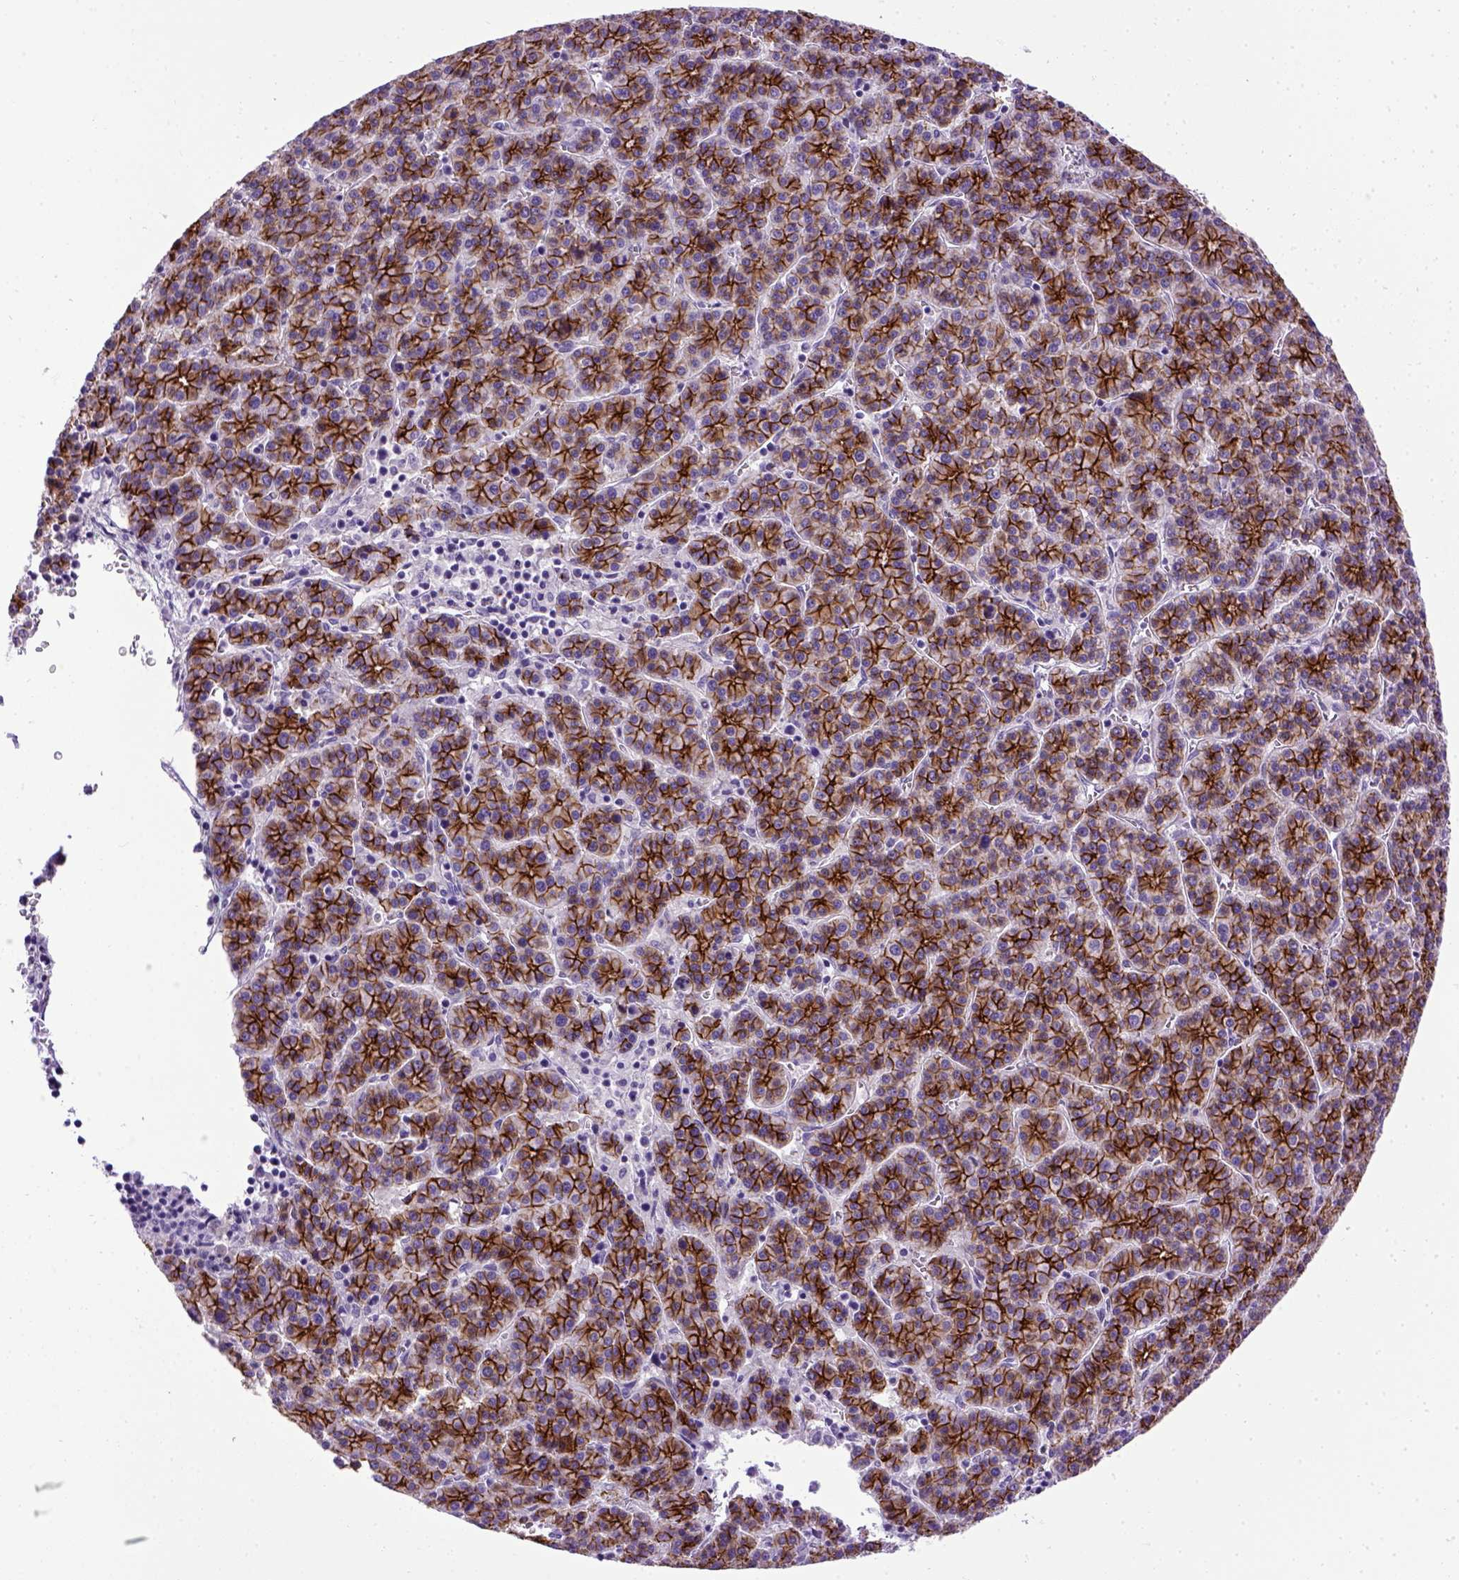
{"staining": {"intensity": "strong", "quantity": ">75%", "location": "cytoplasmic/membranous"}, "tissue": "liver cancer", "cell_type": "Tumor cells", "image_type": "cancer", "snomed": [{"axis": "morphology", "description": "Carcinoma, Hepatocellular, NOS"}, {"axis": "topography", "description": "Liver"}], "caption": "A brown stain labels strong cytoplasmic/membranous expression of a protein in human liver cancer tumor cells.", "gene": "CDH1", "patient": {"sex": "female", "age": 58}}